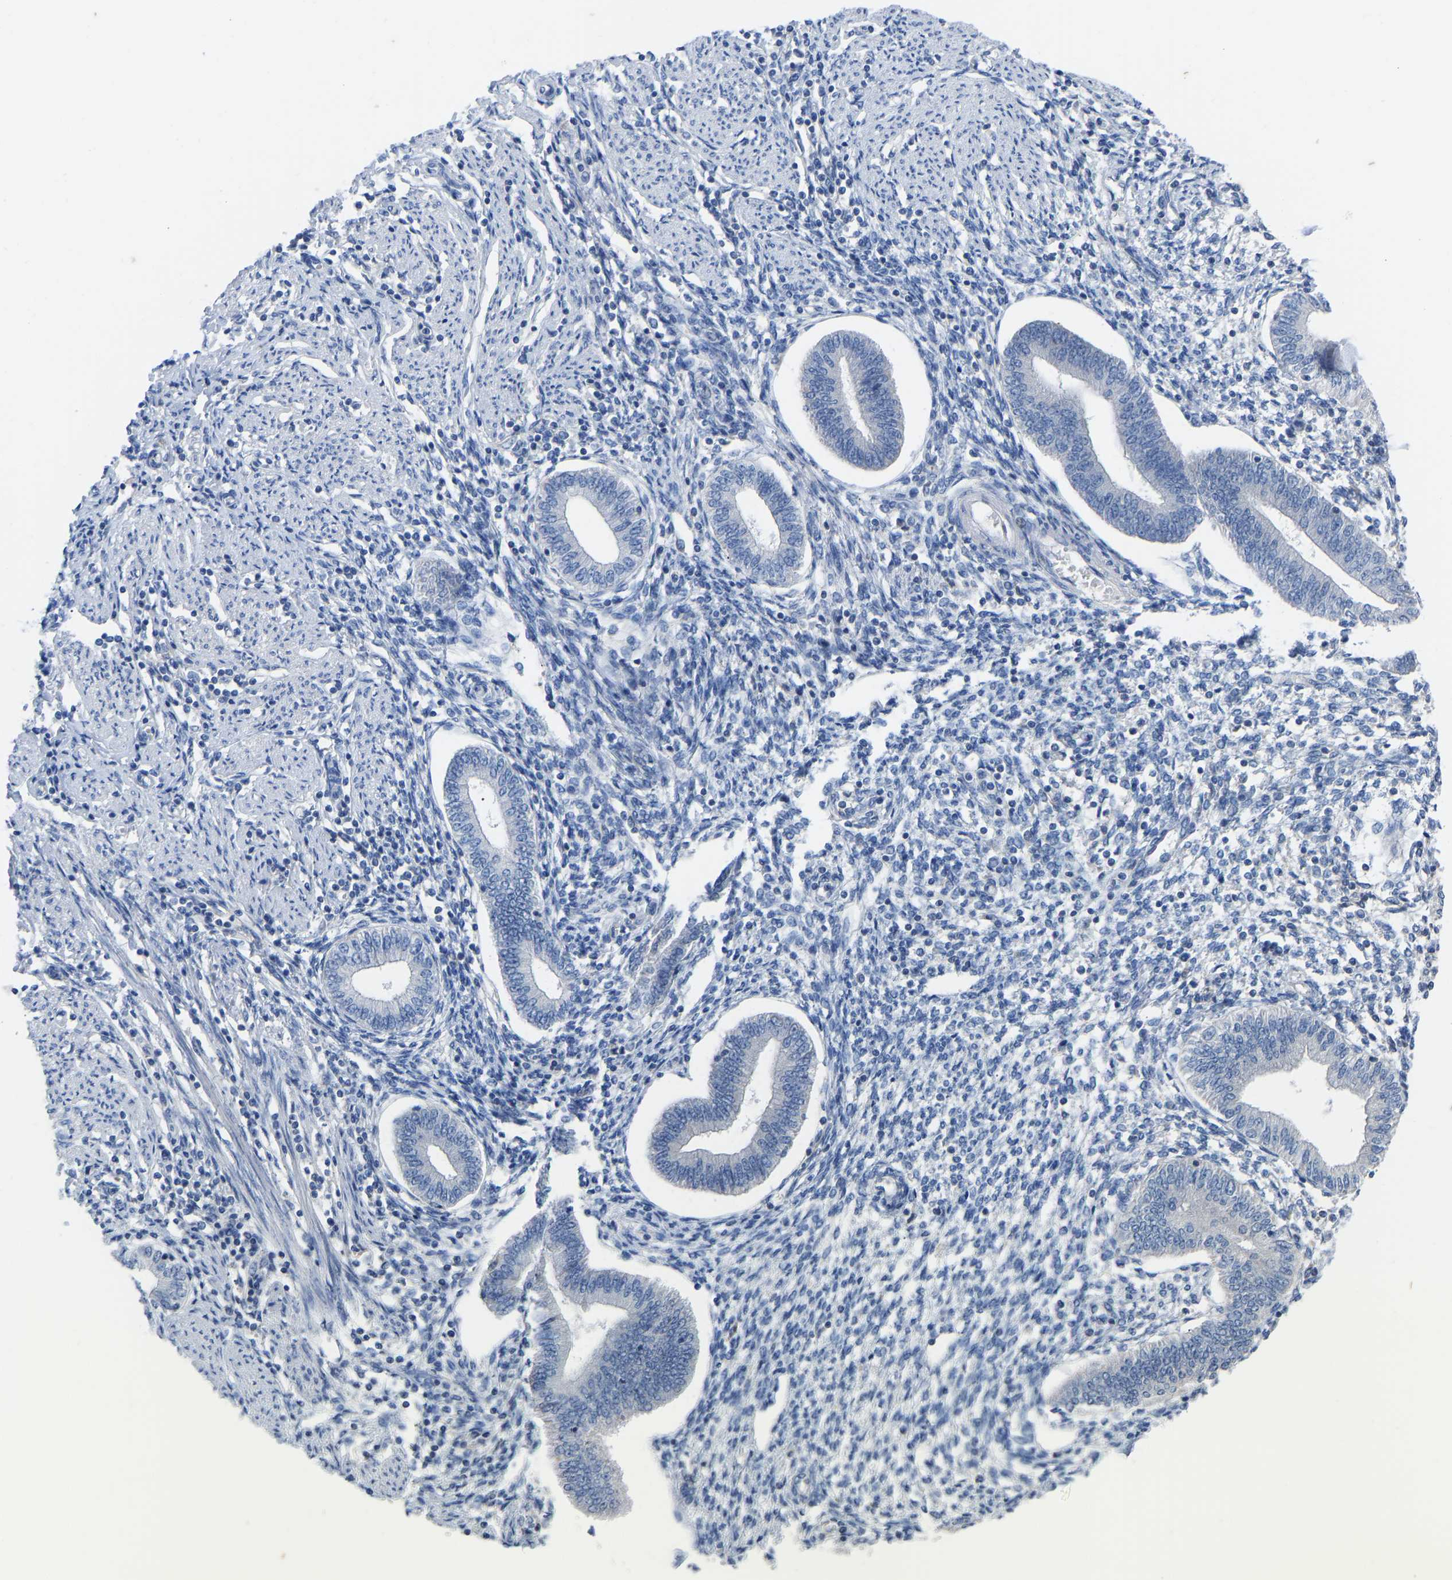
{"staining": {"intensity": "negative", "quantity": "none", "location": "none"}, "tissue": "endometrium", "cell_type": "Cells in endometrial stroma", "image_type": "normal", "snomed": [{"axis": "morphology", "description": "Normal tissue, NOS"}, {"axis": "topography", "description": "Endometrium"}], "caption": "High power microscopy image of an immunohistochemistry (IHC) image of benign endometrium, revealing no significant positivity in cells in endometrial stroma. (Brightfield microscopy of DAB (3,3'-diaminobenzidine) immunohistochemistry at high magnification).", "gene": "OLIG2", "patient": {"sex": "female", "age": 50}}